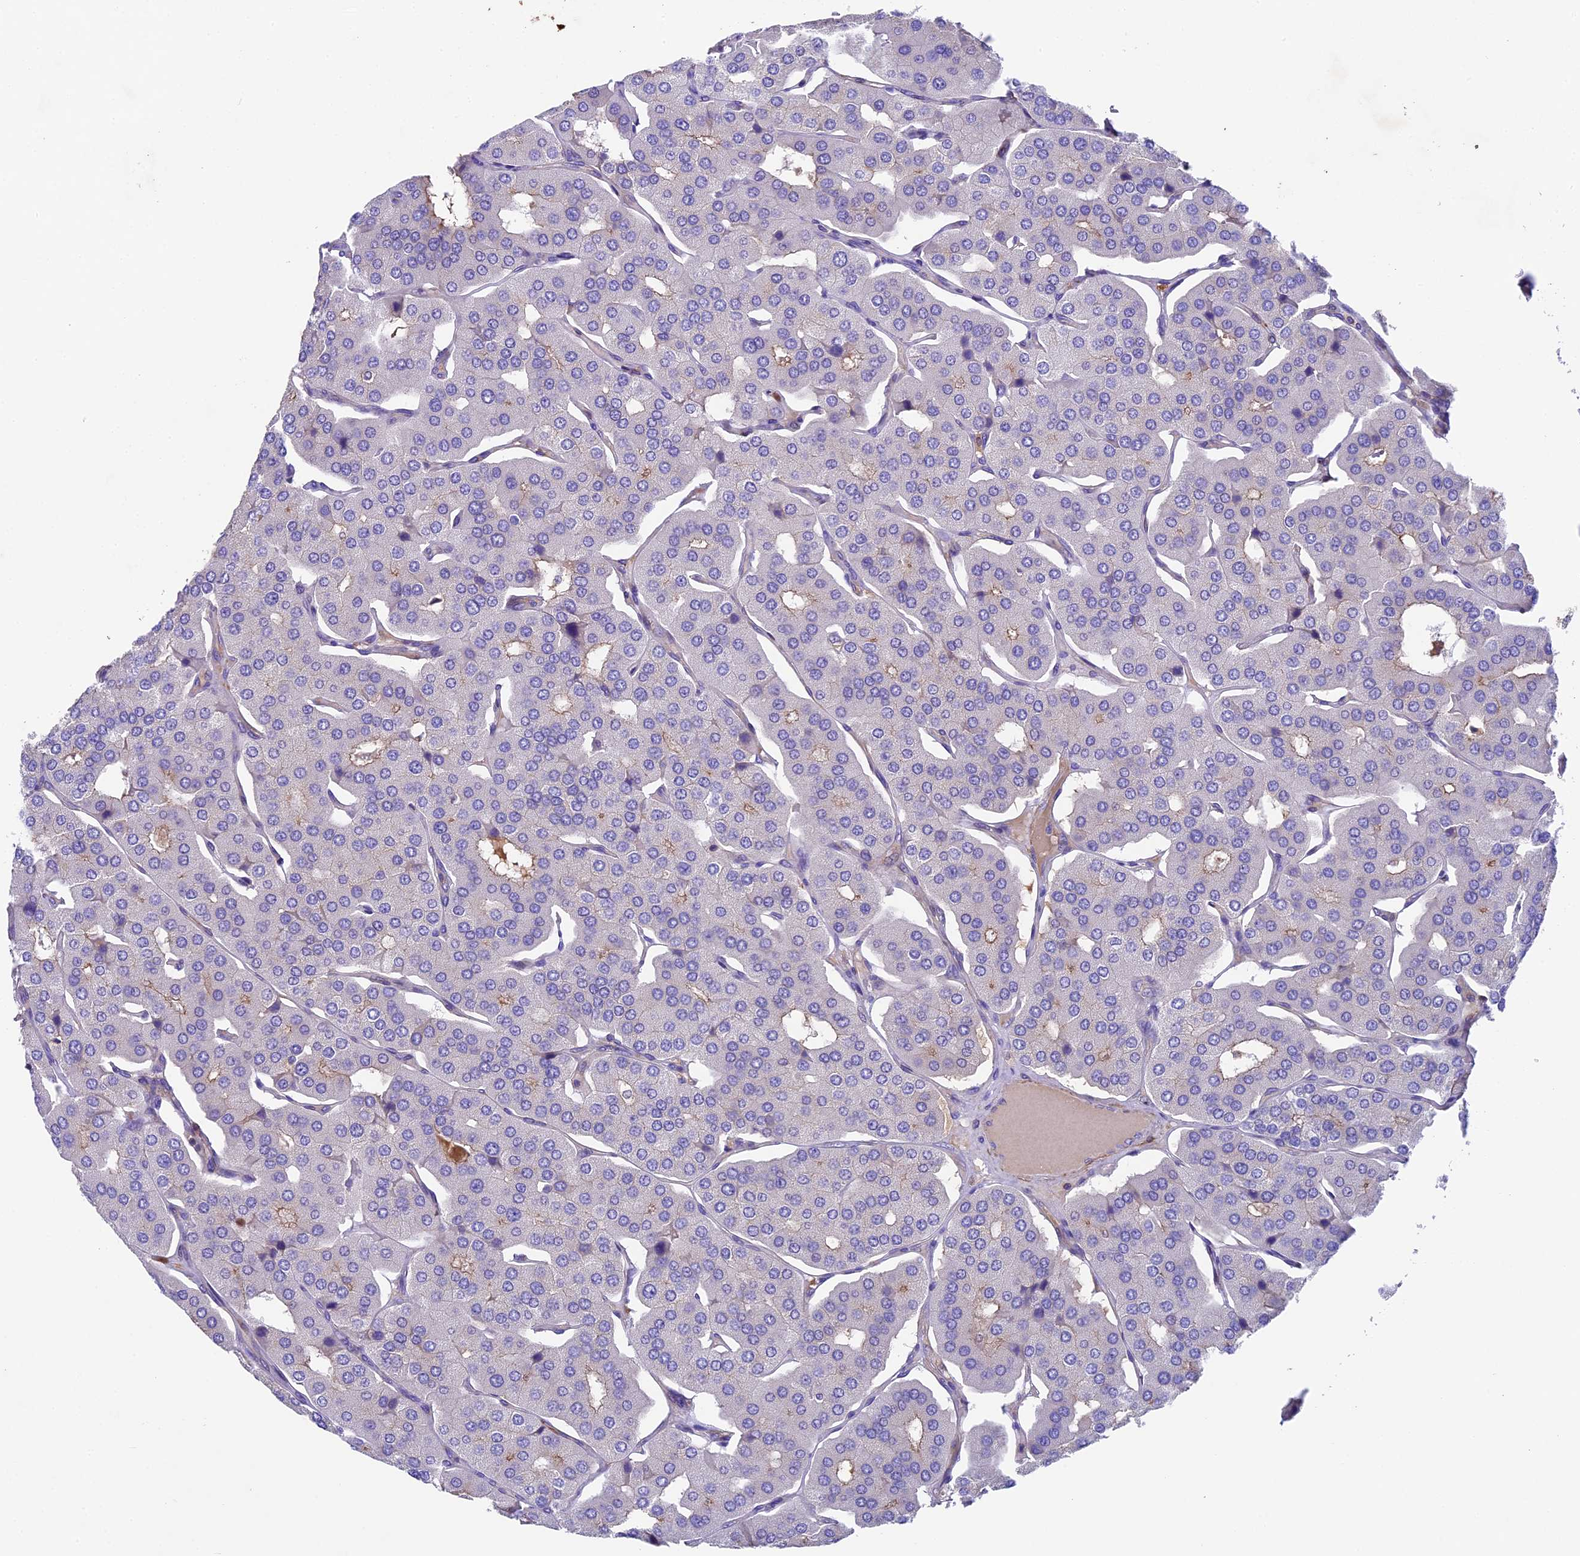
{"staining": {"intensity": "negative", "quantity": "none", "location": "none"}, "tissue": "parathyroid gland", "cell_type": "Glandular cells", "image_type": "normal", "snomed": [{"axis": "morphology", "description": "Normal tissue, NOS"}, {"axis": "morphology", "description": "Adenoma, NOS"}, {"axis": "topography", "description": "Parathyroid gland"}], "caption": "There is no significant positivity in glandular cells of parathyroid gland. Nuclei are stained in blue.", "gene": "TBC1D1", "patient": {"sex": "female", "age": 86}}